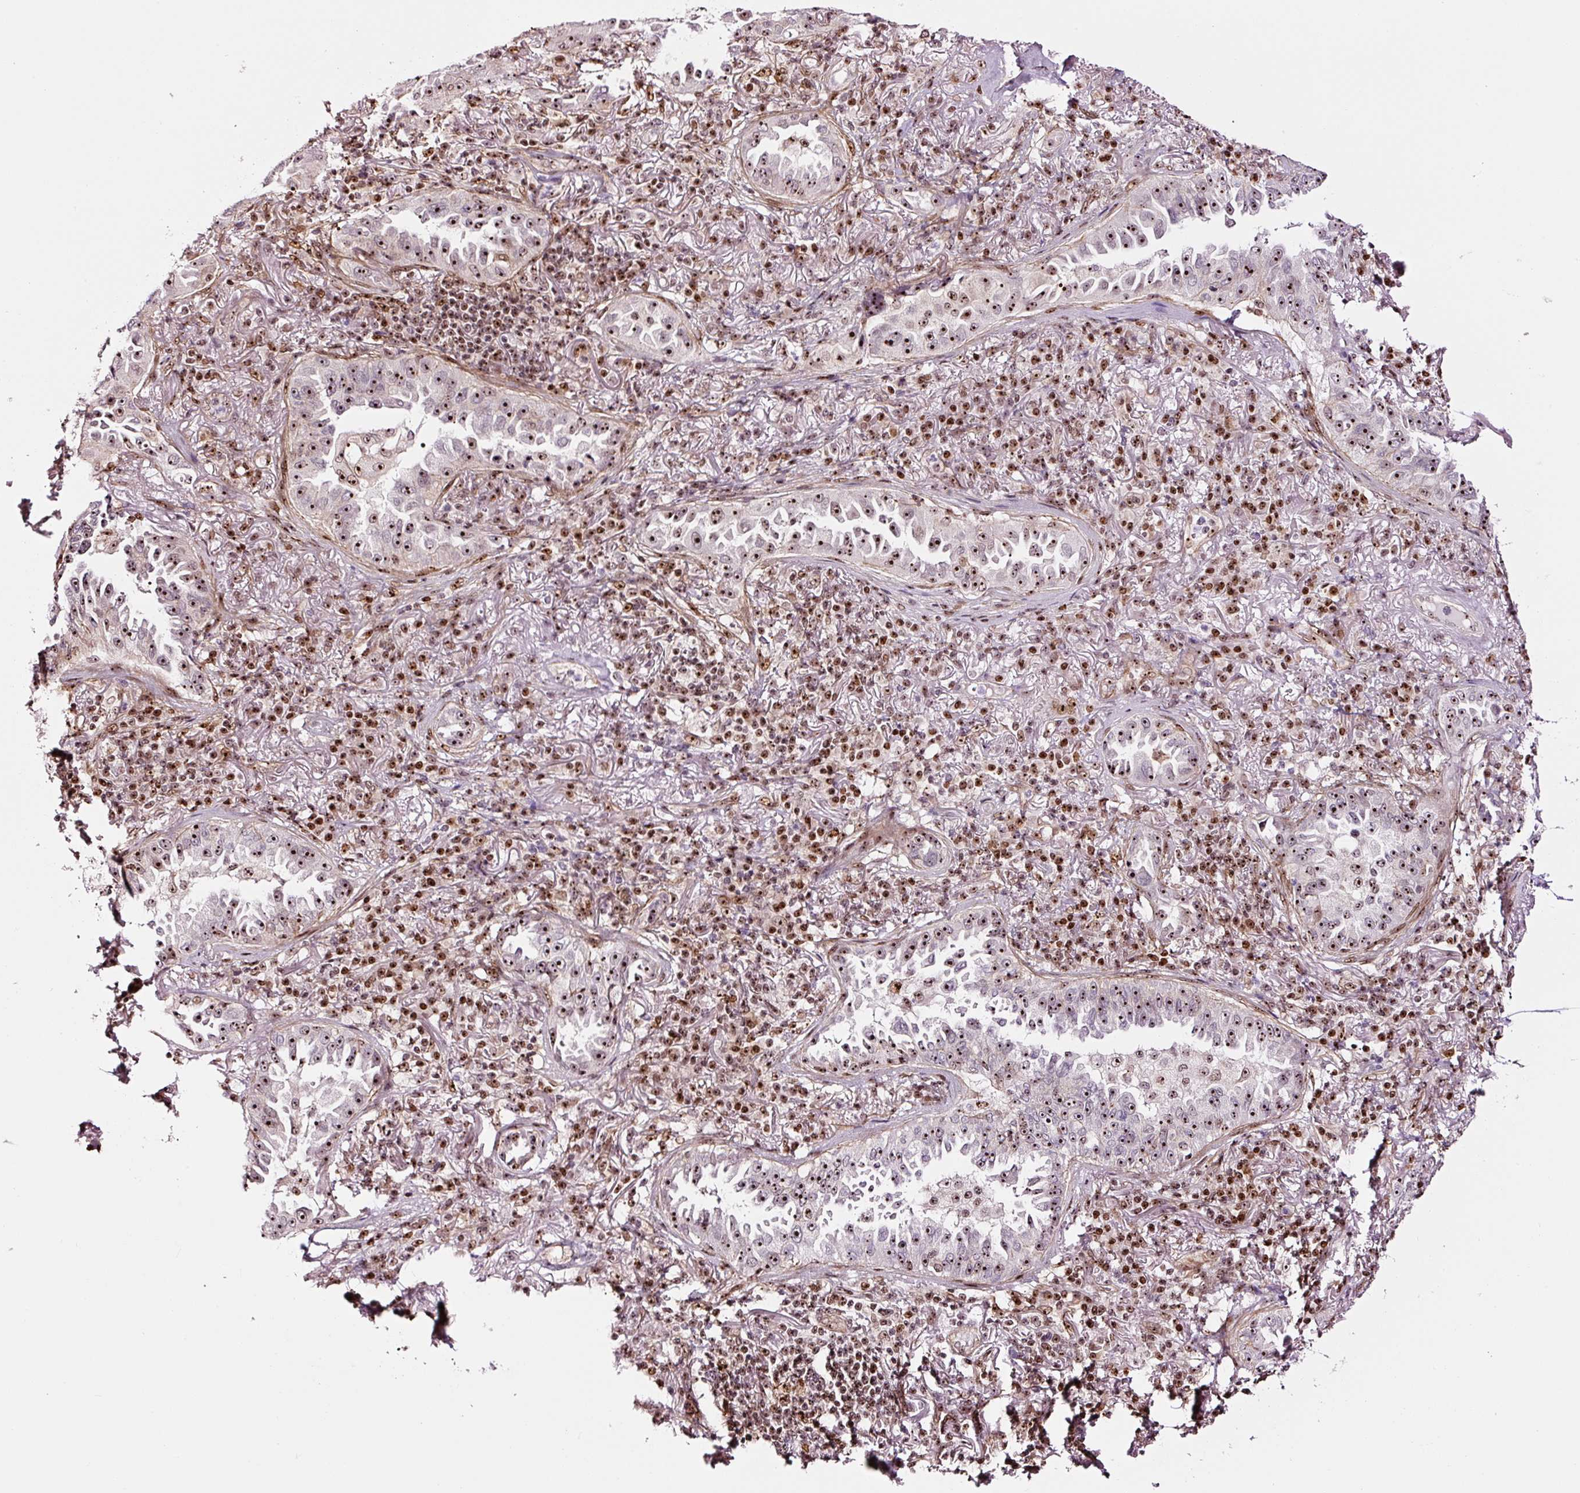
{"staining": {"intensity": "strong", "quantity": ">75%", "location": "nuclear"}, "tissue": "lung cancer", "cell_type": "Tumor cells", "image_type": "cancer", "snomed": [{"axis": "morphology", "description": "Adenocarcinoma, NOS"}, {"axis": "topography", "description": "Lung"}], "caption": "An image of adenocarcinoma (lung) stained for a protein shows strong nuclear brown staining in tumor cells.", "gene": "GNL3", "patient": {"sex": "female", "age": 69}}